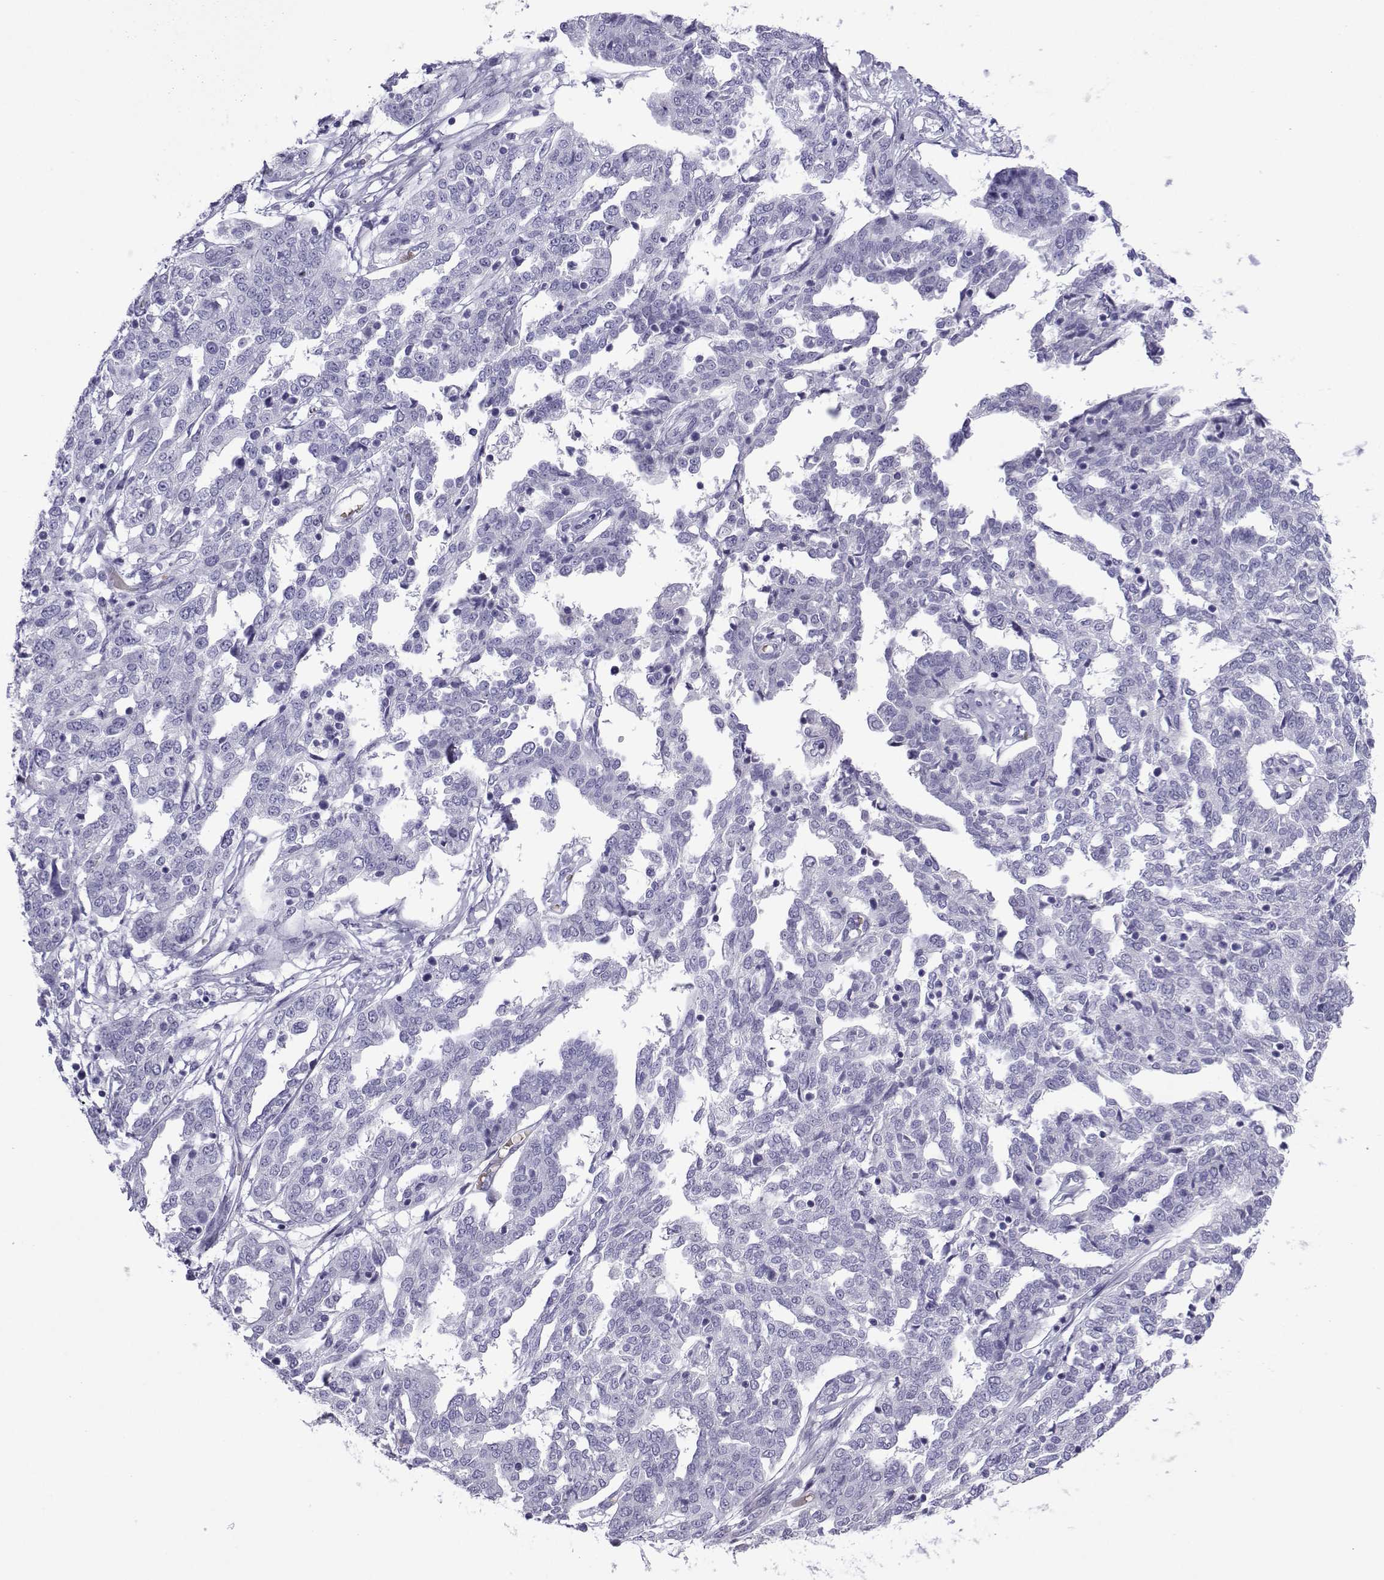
{"staining": {"intensity": "negative", "quantity": "none", "location": "none"}, "tissue": "ovarian cancer", "cell_type": "Tumor cells", "image_type": "cancer", "snomed": [{"axis": "morphology", "description": "Cystadenocarcinoma, serous, NOS"}, {"axis": "topography", "description": "Ovary"}], "caption": "Human serous cystadenocarcinoma (ovarian) stained for a protein using immunohistochemistry exhibits no positivity in tumor cells.", "gene": "TRIM46", "patient": {"sex": "female", "age": 67}}